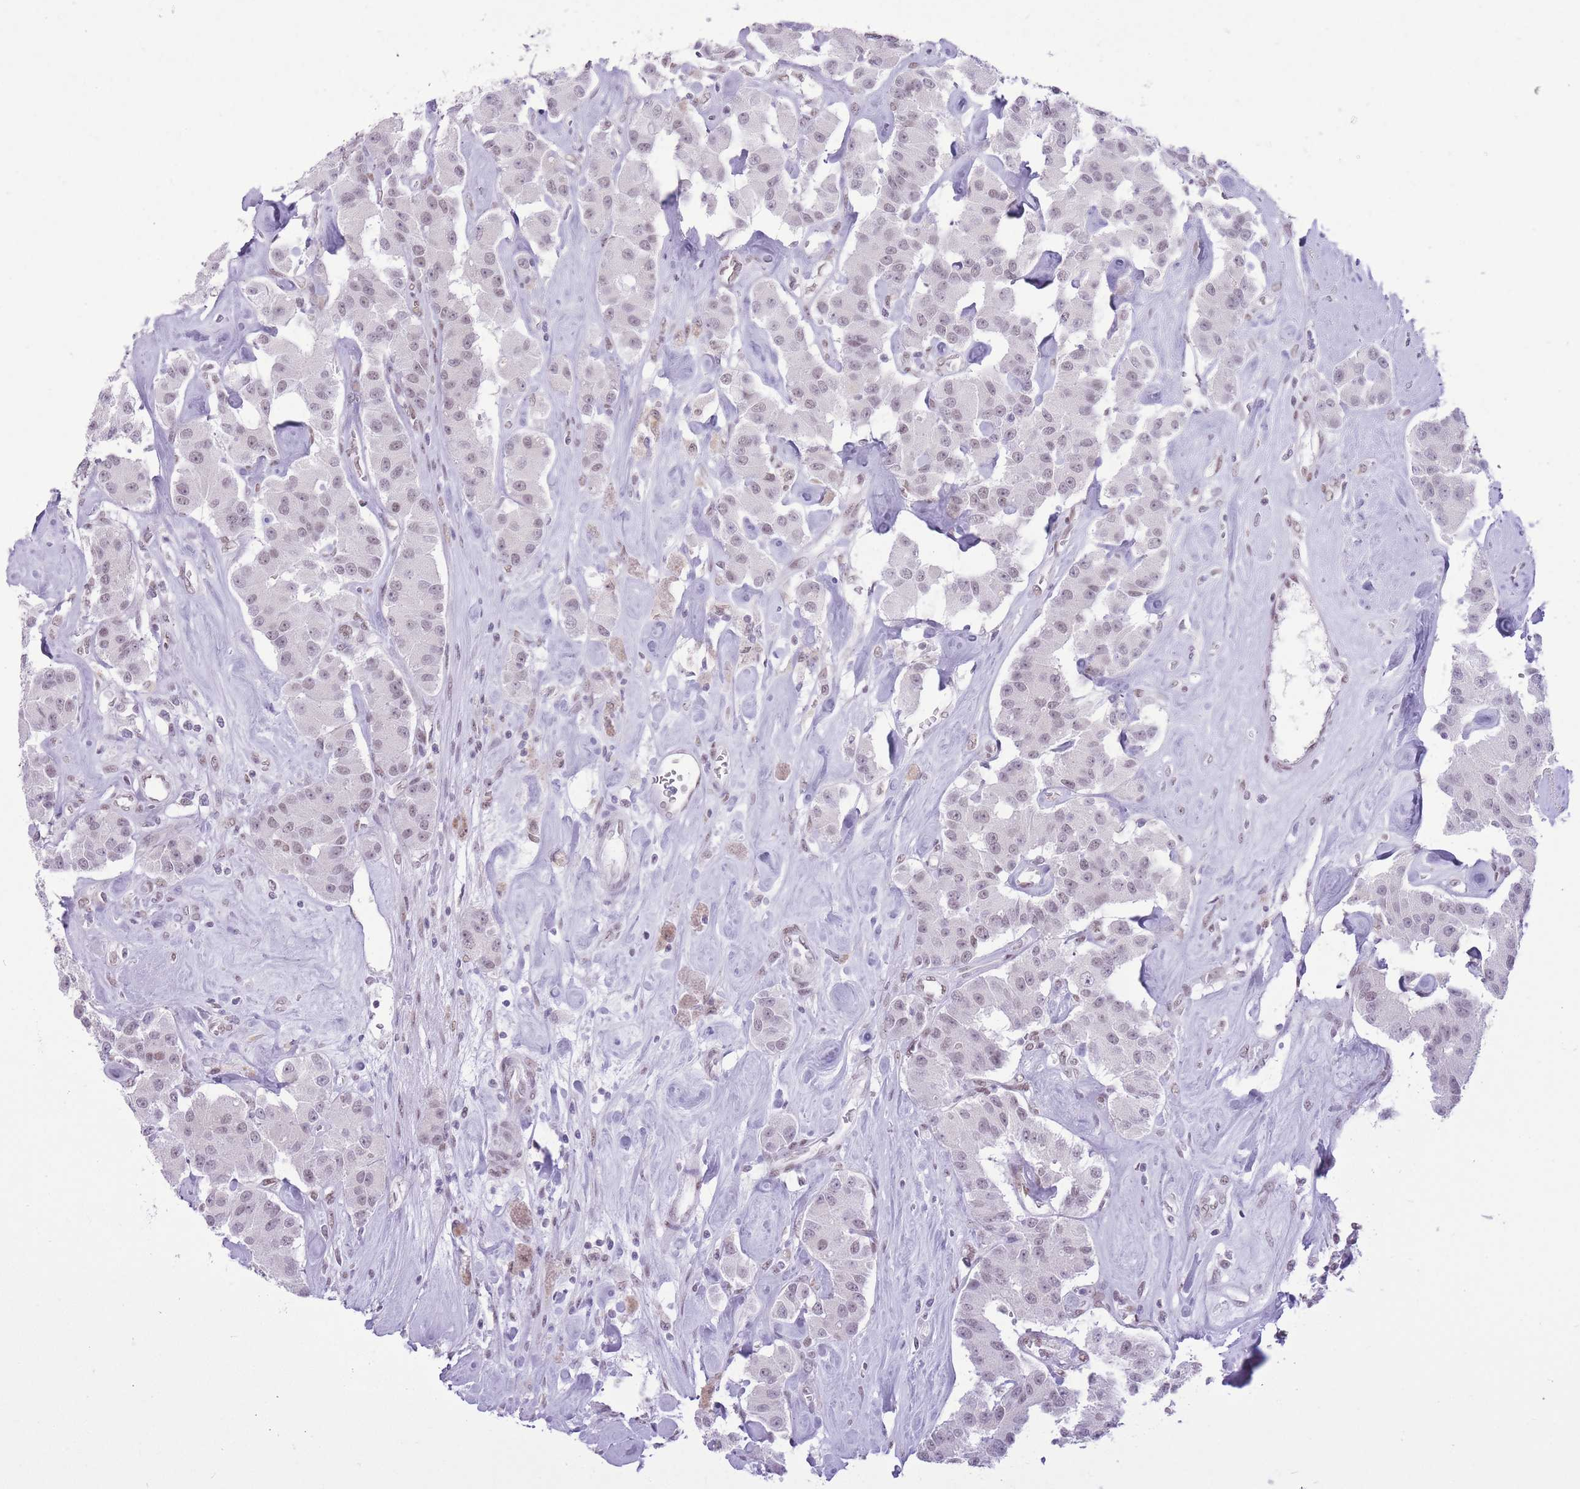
{"staining": {"intensity": "weak", "quantity": ">75%", "location": "nuclear"}, "tissue": "carcinoid", "cell_type": "Tumor cells", "image_type": "cancer", "snomed": [{"axis": "morphology", "description": "Carcinoid, malignant, NOS"}, {"axis": "topography", "description": "Pancreas"}], "caption": "A low amount of weak nuclear expression is present in about >75% of tumor cells in carcinoid tissue.", "gene": "ZBED5", "patient": {"sex": "male", "age": 41}}